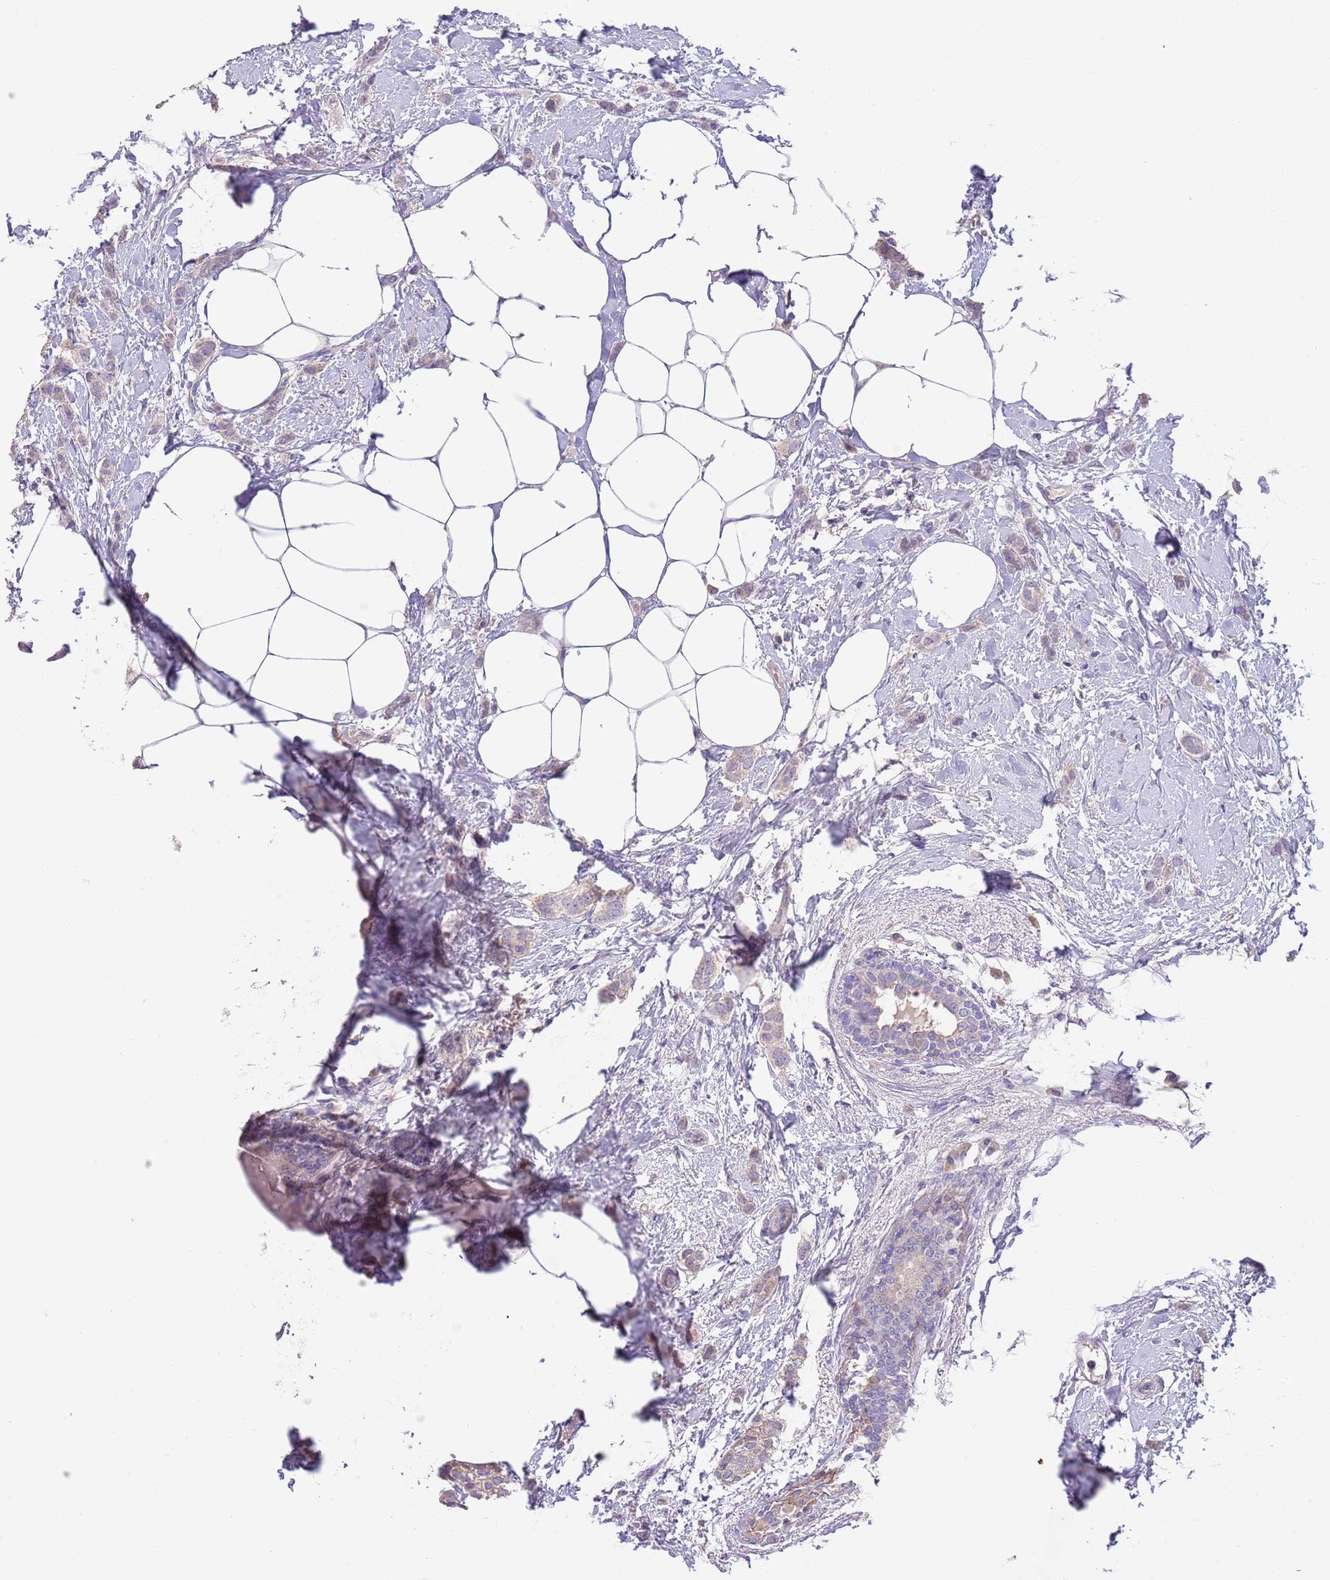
{"staining": {"intensity": "weak", "quantity": "<25%", "location": "cytoplasmic/membranous"}, "tissue": "breast cancer", "cell_type": "Tumor cells", "image_type": "cancer", "snomed": [{"axis": "morphology", "description": "Duct carcinoma"}, {"axis": "topography", "description": "Breast"}], "caption": "The image shows no significant staining in tumor cells of breast intraductal carcinoma.", "gene": "ZNF658", "patient": {"sex": "female", "age": 72}}